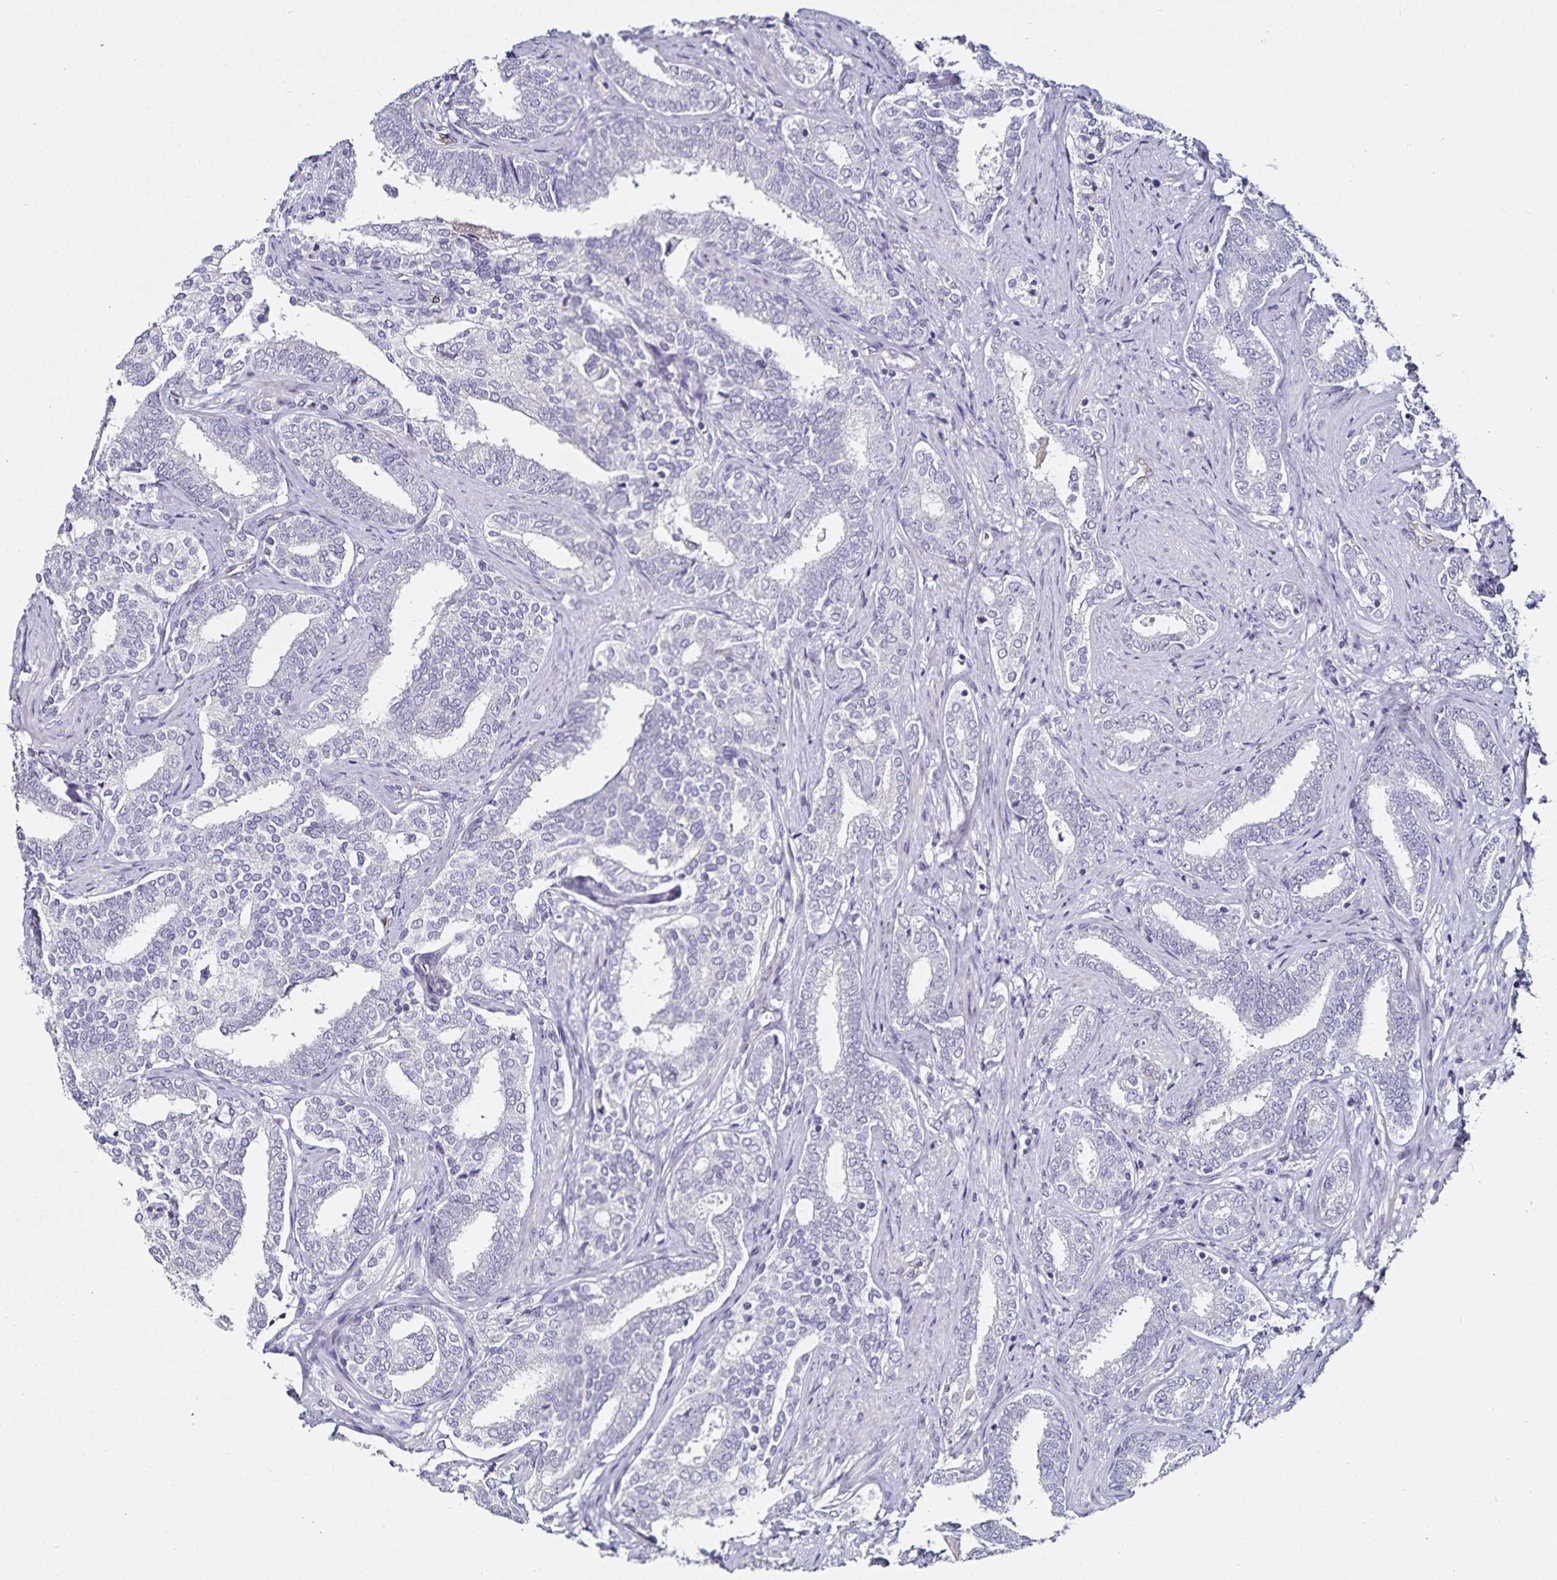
{"staining": {"intensity": "negative", "quantity": "none", "location": "none"}, "tissue": "prostate cancer", "cell_type": "Tumor cells", "image_type": "cancer", "snomed": [{"axis": "morphology", "description": "Adenocarcinoma, High grade"}, {"axis": "topography", "description": "Prostate"}], "caption": "This is an IHC micrograph of prostate adenocarcinoma (high-grade). There is no positivity in tumor cells.", "gene": "TSPAN7", "patient": {"sex": "male", "age": 72}}